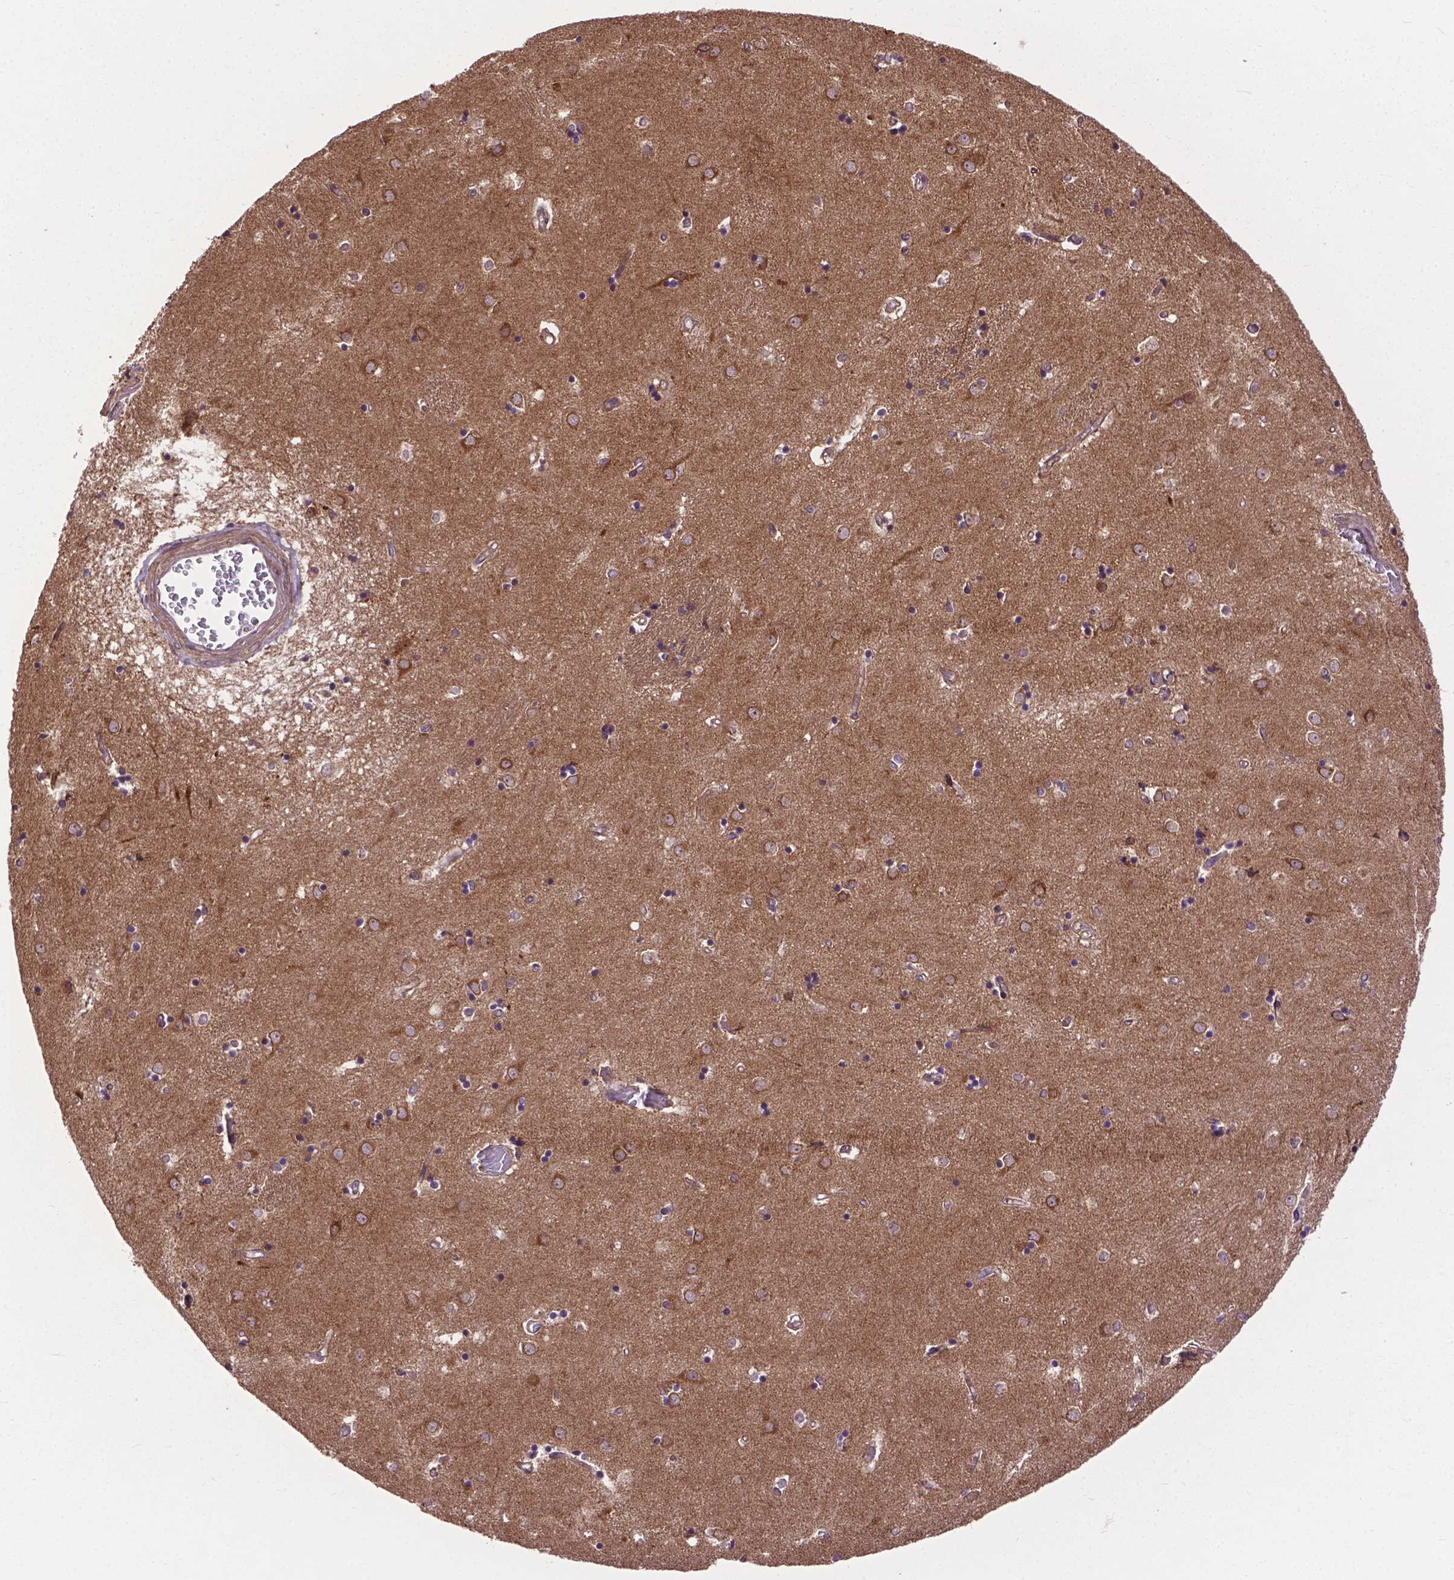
{"staining": {"intensity": "moderate", "quantity": ">75%", "location": "cytoplasmic/membranous"}, "tissue": "caudate", "cell_type": "Glial cells", "image_type": "normal", "snomed": [{"axis": "morphology", "description": "Normal tissue, NOS"}, {"axis": "topography", "description": "Lateral ventricle wall"}], "caption": "Immunohistochemical staining of unremarkable caudate shows >75% levels of moderate cytoplasmic/membranous protein staining in about >75% of glial cells.", "gene": "ZNF616", "patient": {"sex": "male", "age": 54}}